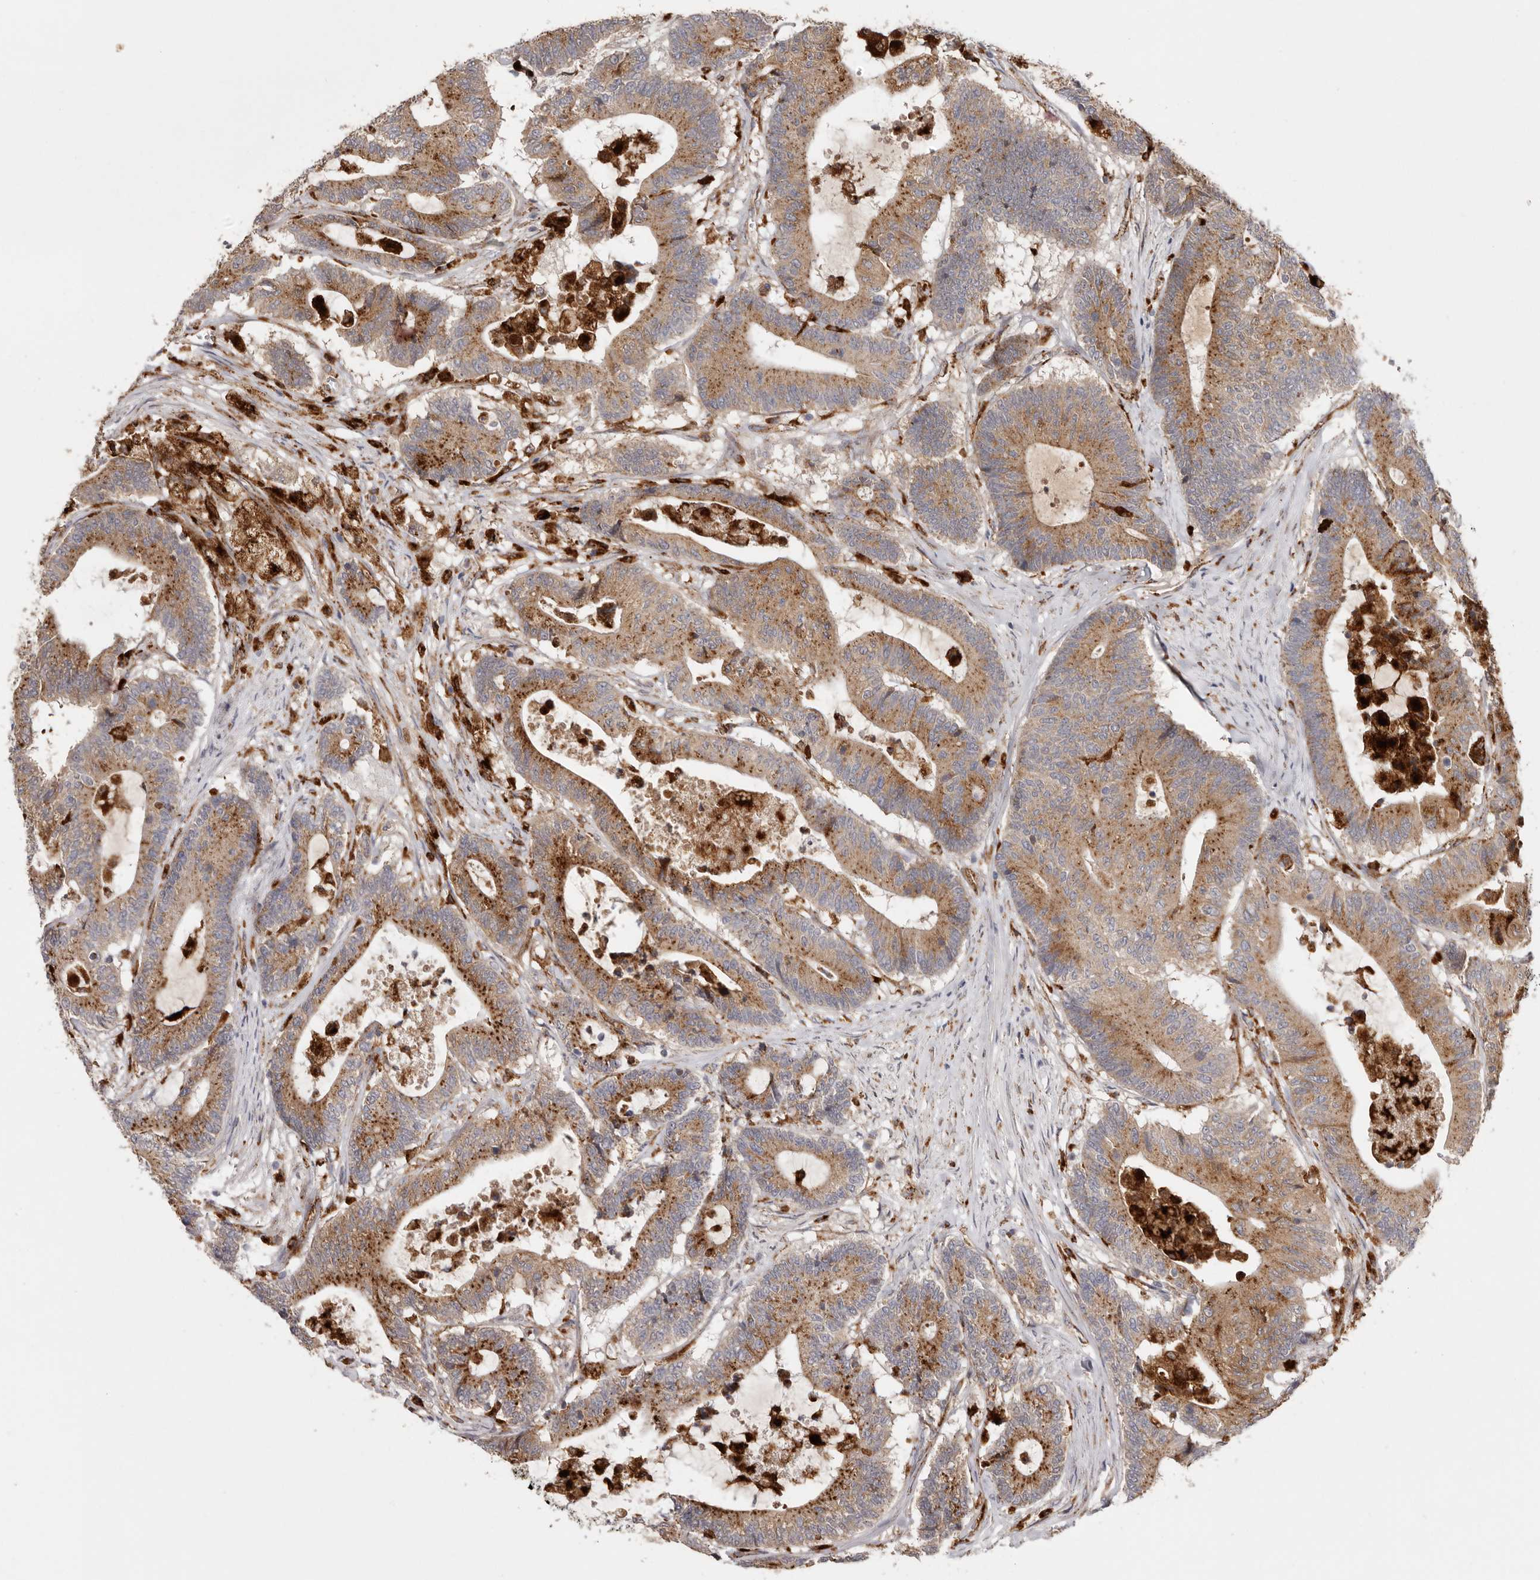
{"staining": {"intensity": "moderate", "quantity": ">75%", "location": "cytoplasmic/membranous"}, "tissue": "colorectal cancer", "cell_type": "Tumor cells", "image_type": "cancer", "snomed": [{"axis": "morphology", "description": "Adenocarcinoma, NOS"}, {"axis": "topography", "description": "Colon"}], "caption": "Colorectal cancer stained with DAB immunohistochemistry (IHC) displays medium levels of moderate cytoplasmic/membranous expression in about >75% of tumor cells.", "gene": "GRN", "patient": {"sex": "female", "age": 84}}